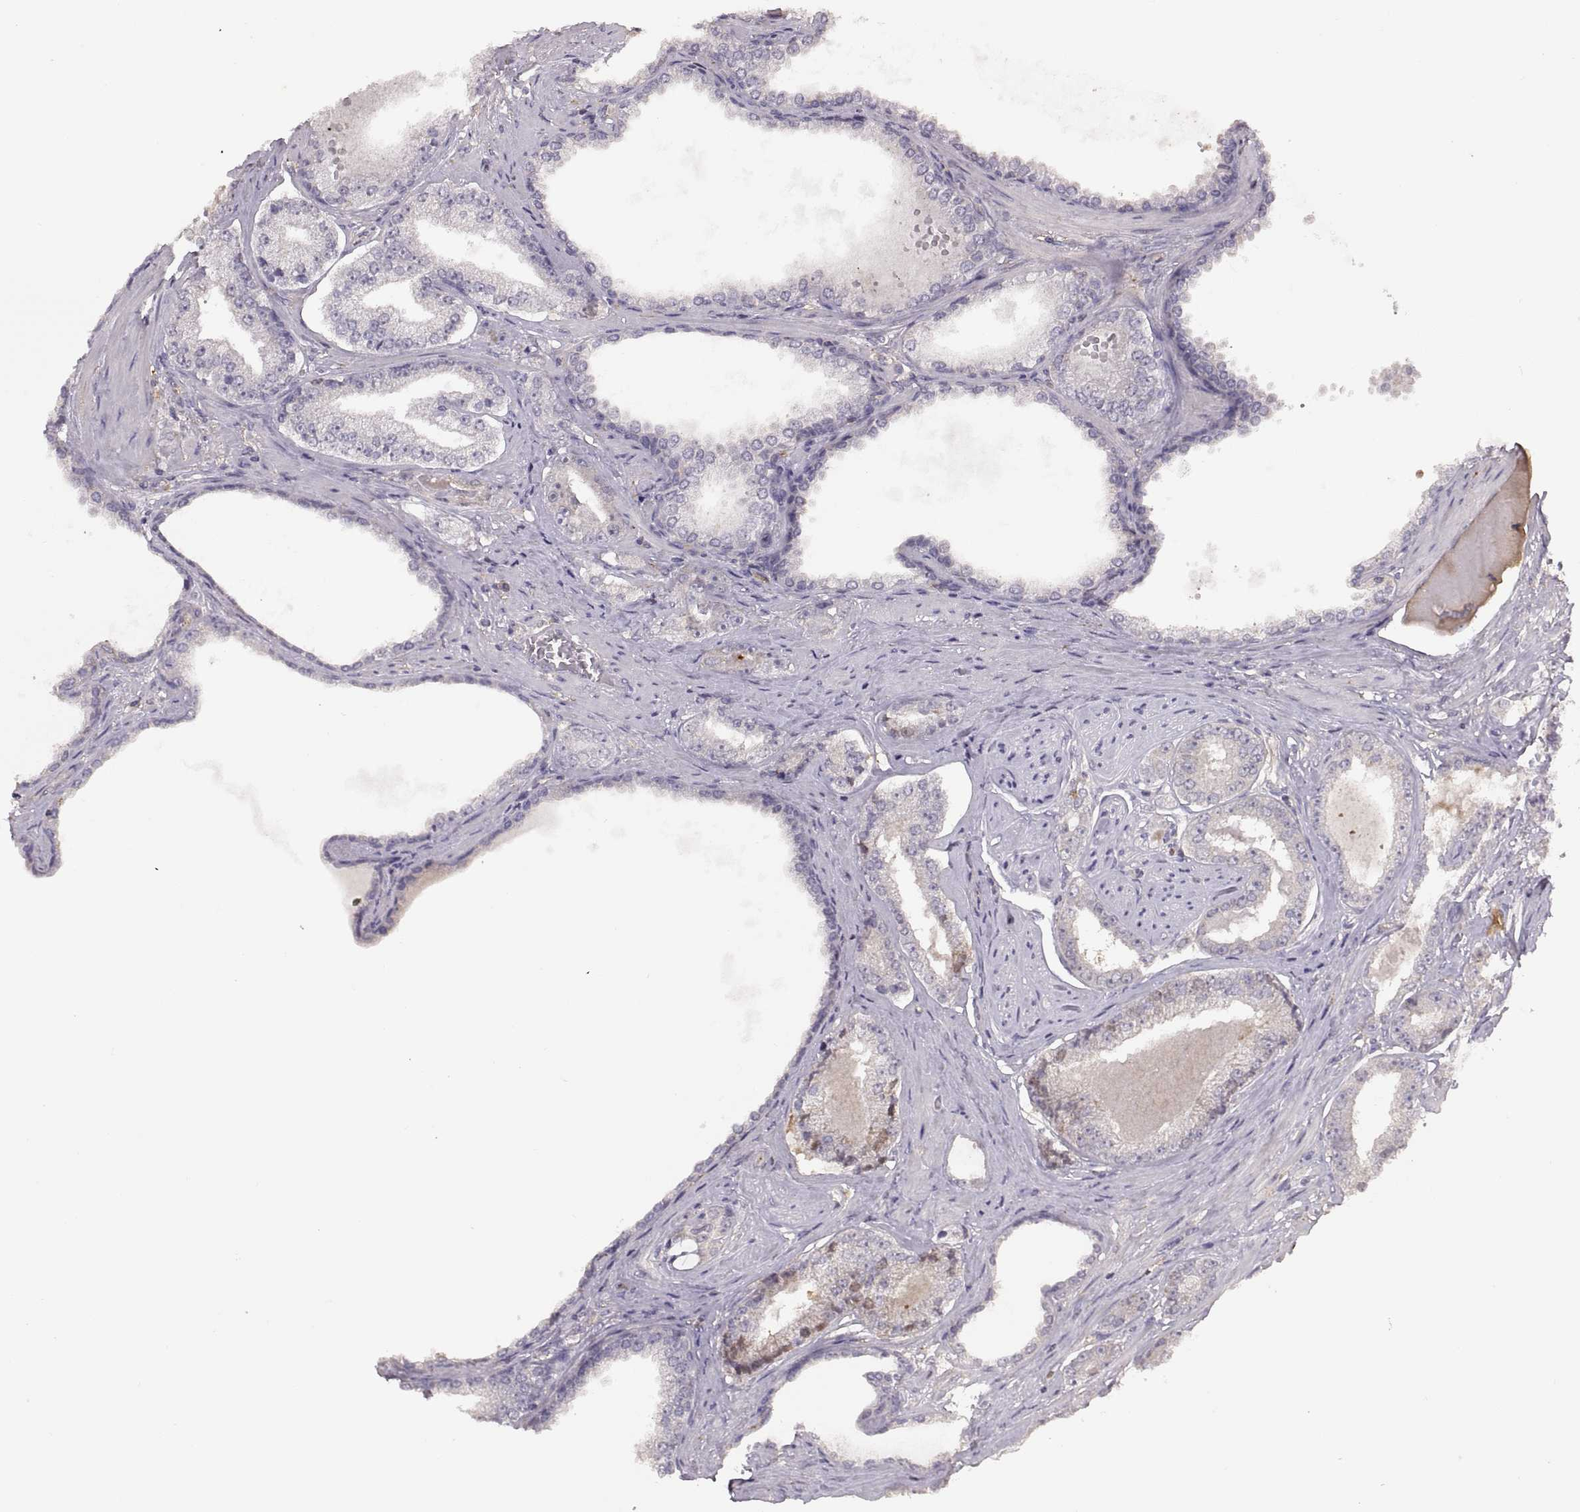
{"staining": {"intensity": "negative", "quantity": "none", "location": "none"}, "tissue": "prostate cancer", "cell_type": "Tumor cells", "image_type": "cancer", "snomed": [{"axis": "morphology", "description": "Adenocarcinoma, NOS"}, {"axis": "topography", "description": "Prostate"}], "caption": "Tumor cells are negative for protein expression in human prostate cancer. The staining is performed using DAB brown chromogen with nuclei counter-stained in using hematoxylin.", "gene": "NMNAT2", "patient": {"sex": "male", "age": 64}}